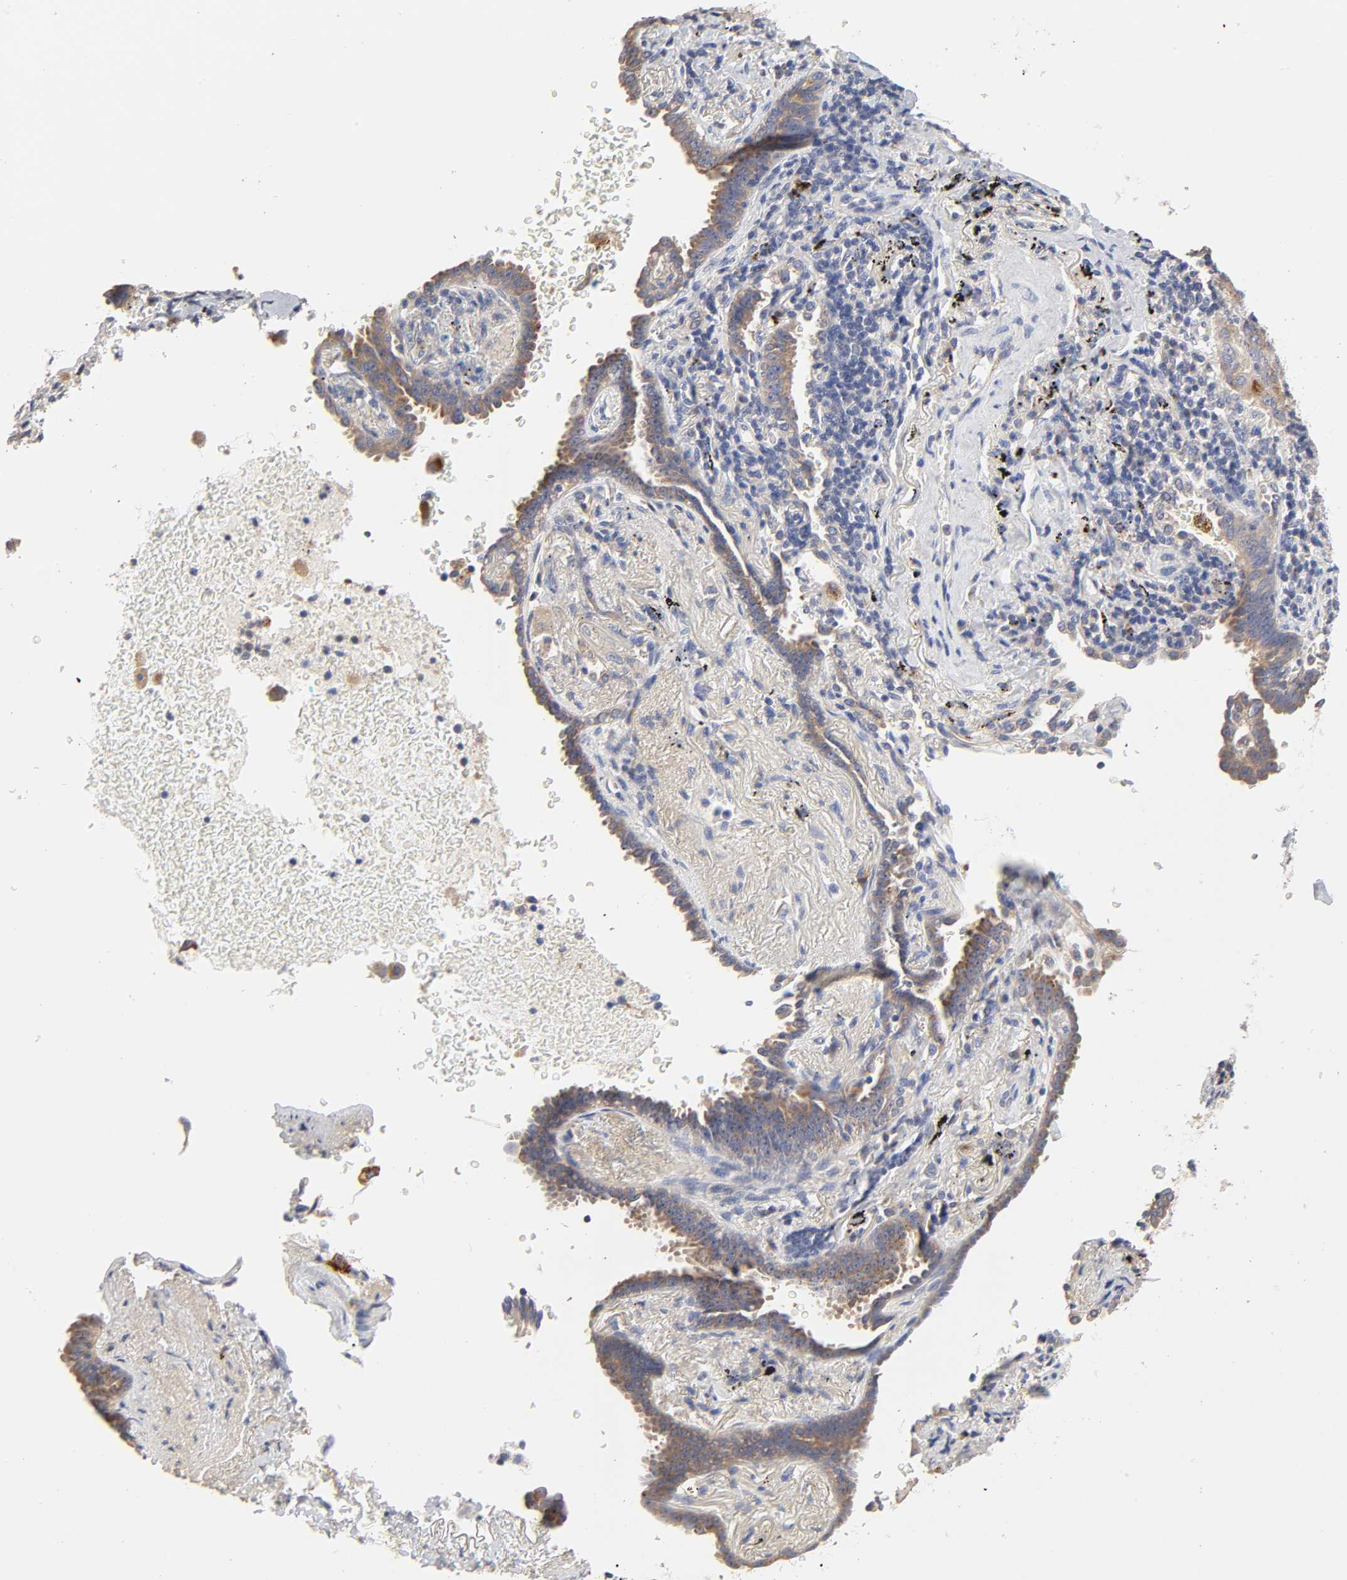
{"staining": {"intensity": "weak", "quantity": ">75%", "location": "cytoplasmic/membranous"}, "tissue": "lung cancer", "cell_type": "Tumor cells", "image_type": "cancer", "snomed": [{"axis": "morphology", "description": "Adenocarcinoma, NOS"}, {"axis": "topography", "description": "Lung"}], "caption": "About >75% of tumor cells in human adenocarcinoma (lung) show weak cytoplasmic/membranous protein expression as visualized by brown immunohistochemical staining.", "gene": "C17orf75", "patient": {"sex": "female", "age": 64}}